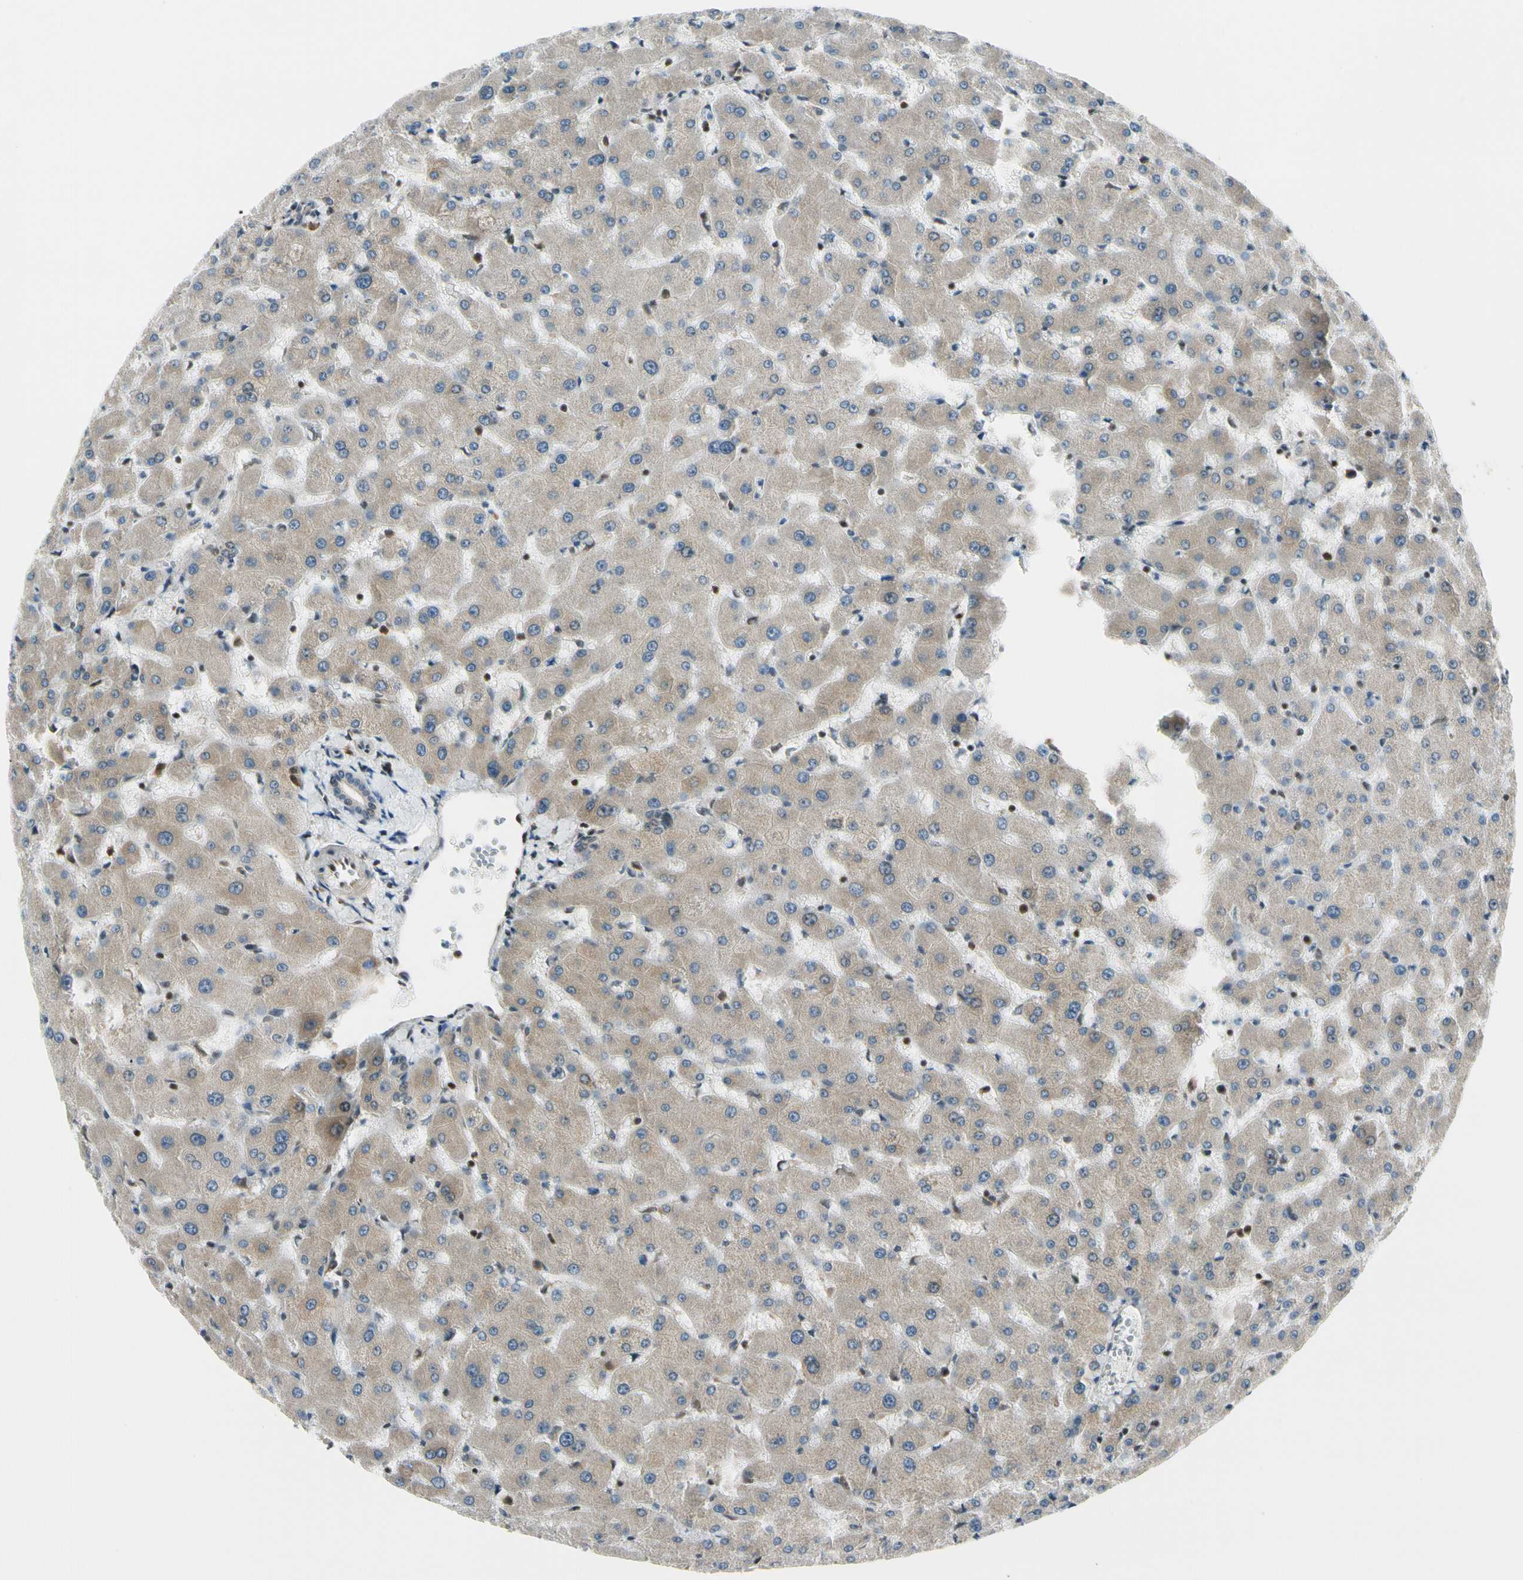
{"staining": {"intensity": "negative", "quantity": "none", "location": "none"}, "tissue": "liver", "cell_type": "Cholangiocytes", "image_type": "normal", "snomed": [{"axis": "morphology", "description": "Normal tissue, NOS"}, {"axis": "topography", "description": "Liver"}], "caption": "The photomicrograph displays no significant positivity in cholangiocytes of liver. (Immunohistochemistry (ihc), brightfield microscopy, high magnification).", "gene": "DAXX", "patient": {"sex": "female", "age": 63}}